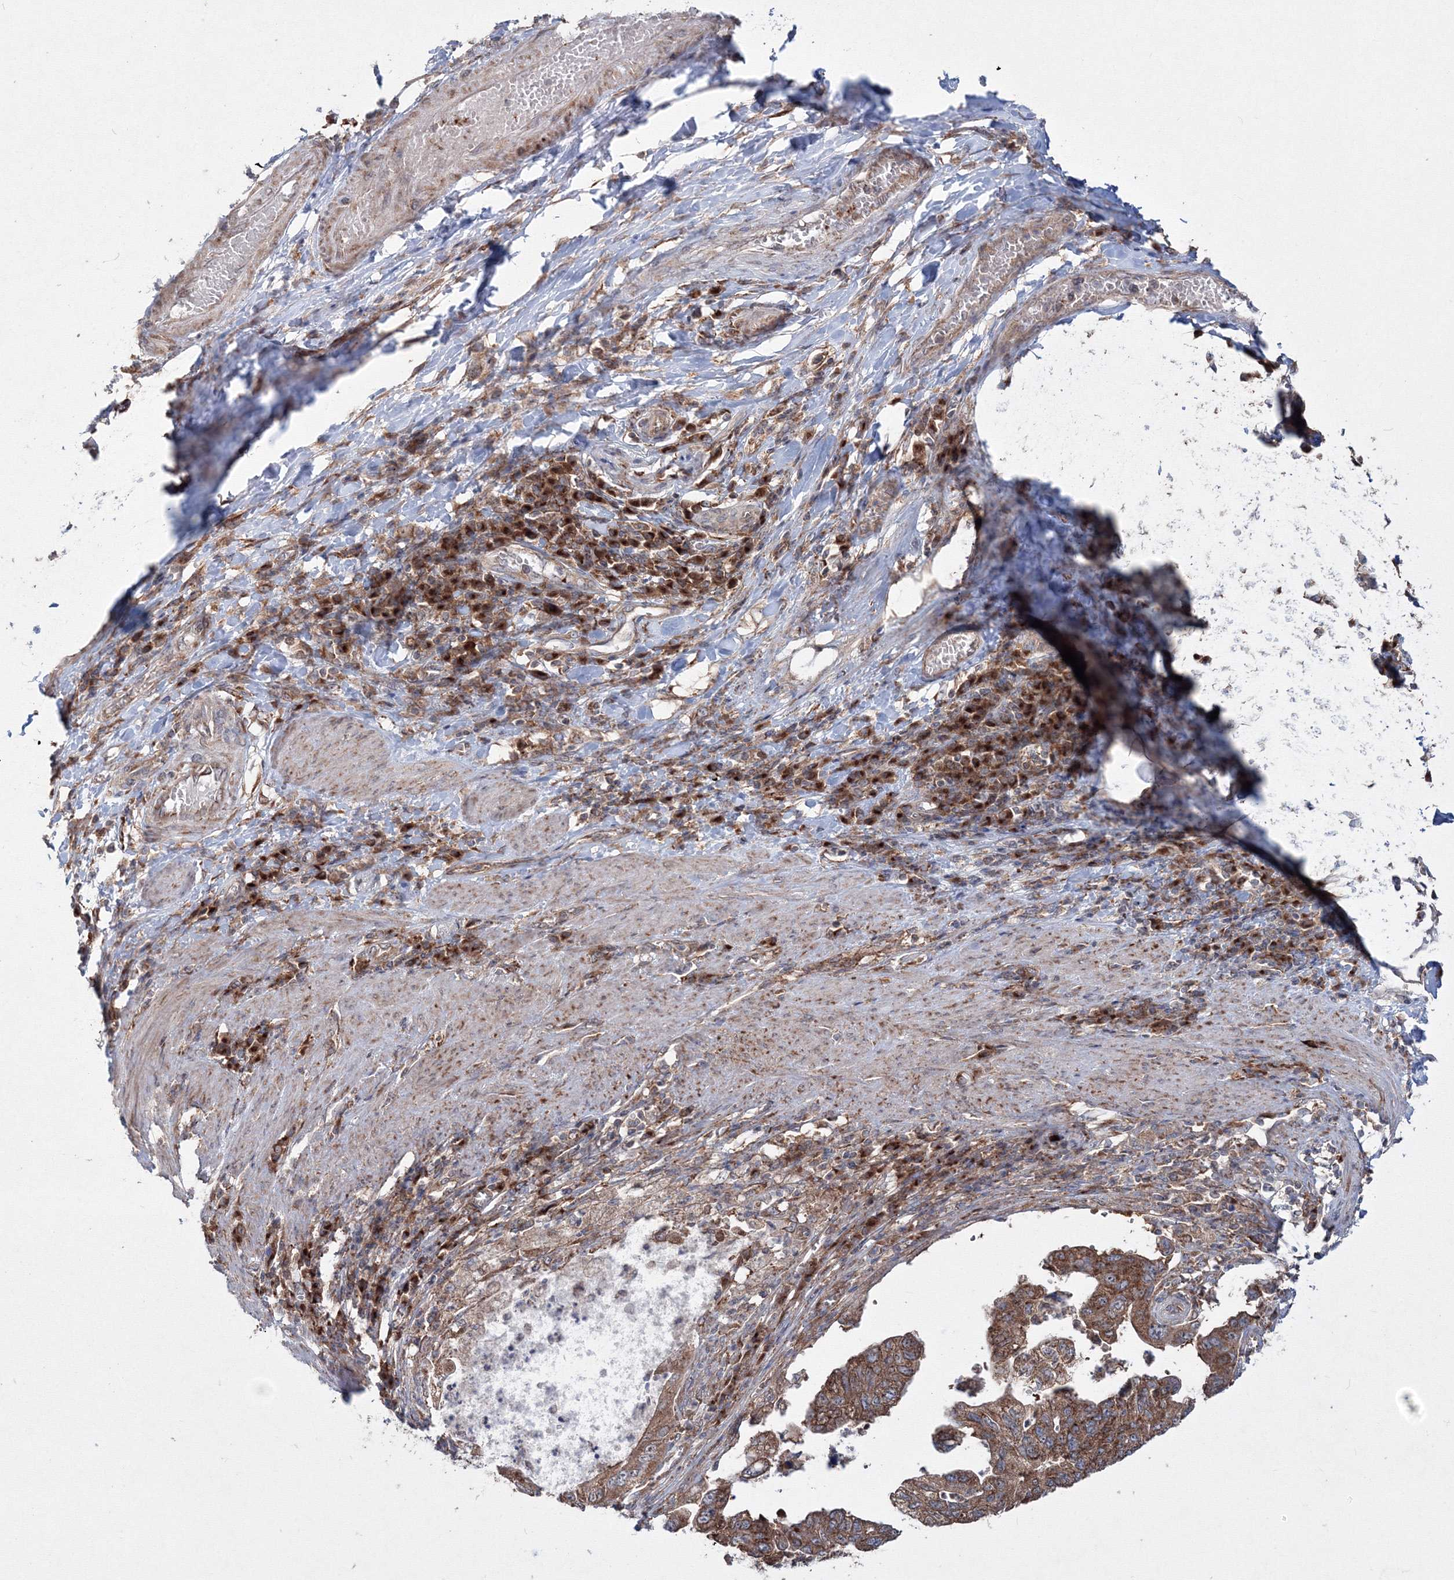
{"staining": {"intensity": "strong", "quantity": ">75%", "location": "cytoplasmic/membranous"}, "tissue": "stomach cancer", "cell_type": "Tumor cells", "image_type": "cancer", "snomed": [{"axis": "morphology", "description": "Adenocarcinoma, NOS"}, {"axis": "topography", "description": "Stomach"}], "caption": "A high amount of strong cytoplasmic/membranous expression is appreciated in approximately >75% of tumor cells in stomach cancer (adenocarcinoma) tissue. Ihc stains the protein of interest in brown and the nuclei are stained blue.", "gene": "PEX13", "patient": {"sex": "male", "age": 59}}